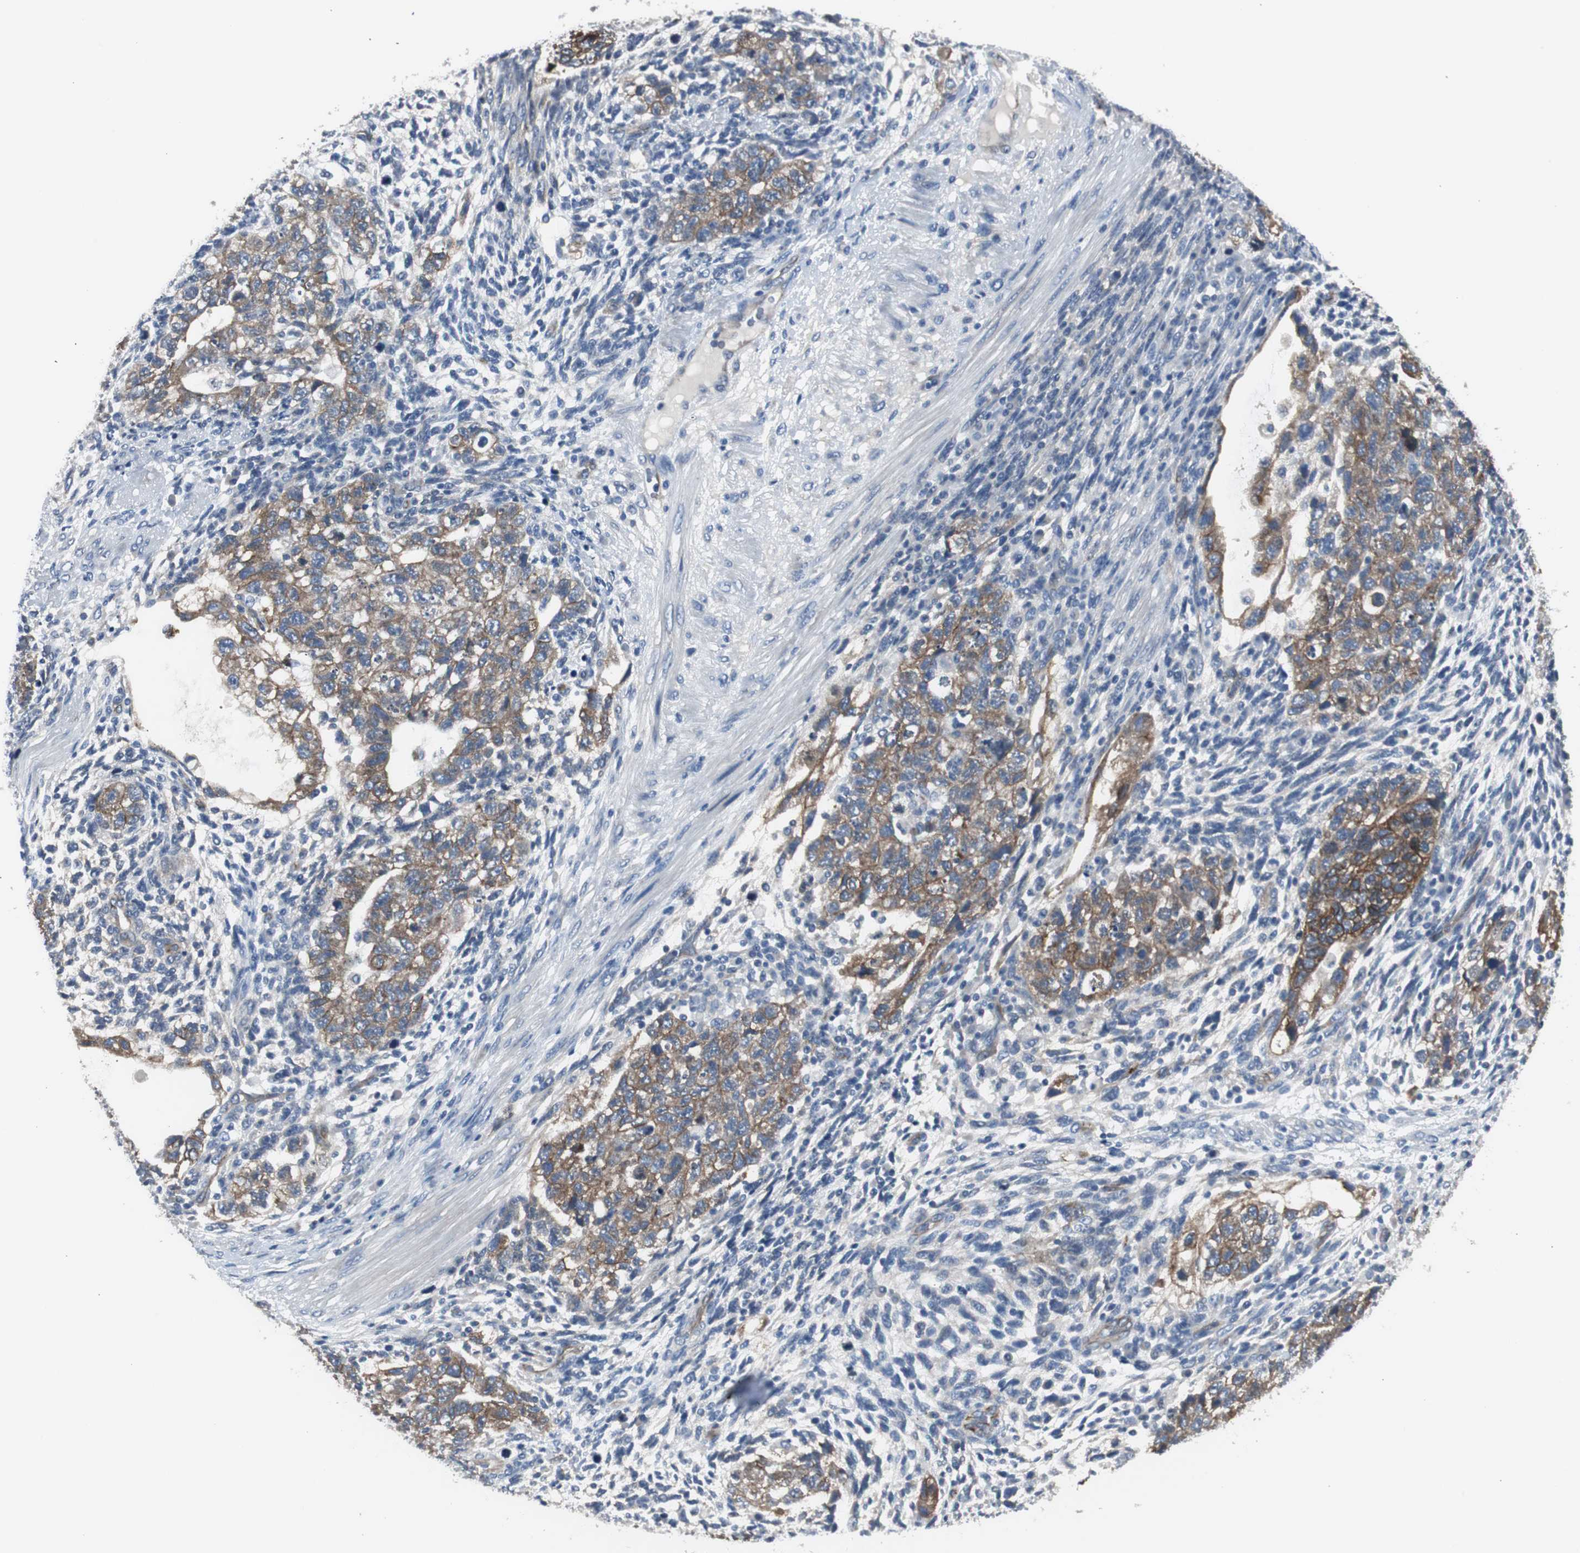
{"staining": {"intensity": "strong", "quantity": ">75%", "location": "cytoplasmic/membranous"}, "tissue": "testis cancer", "cell_type": "Tumor cells", "image_type": "cancer", "snomed": [{"axis": "morphology", "description": "Normal tissue, NOS"}, {"axis": "morphology", "description": "Carcinoma, Embryonal, NOS"}, {"axis": "topography", "description": "Testis"}], "caption": "Tumor cells display high levels of strong cytoplasmic/membranous positivity in approximately >75% of cells in testis cancer.", "gene": "STXBP4", "patient": {"sex": "male", "age": 36}}